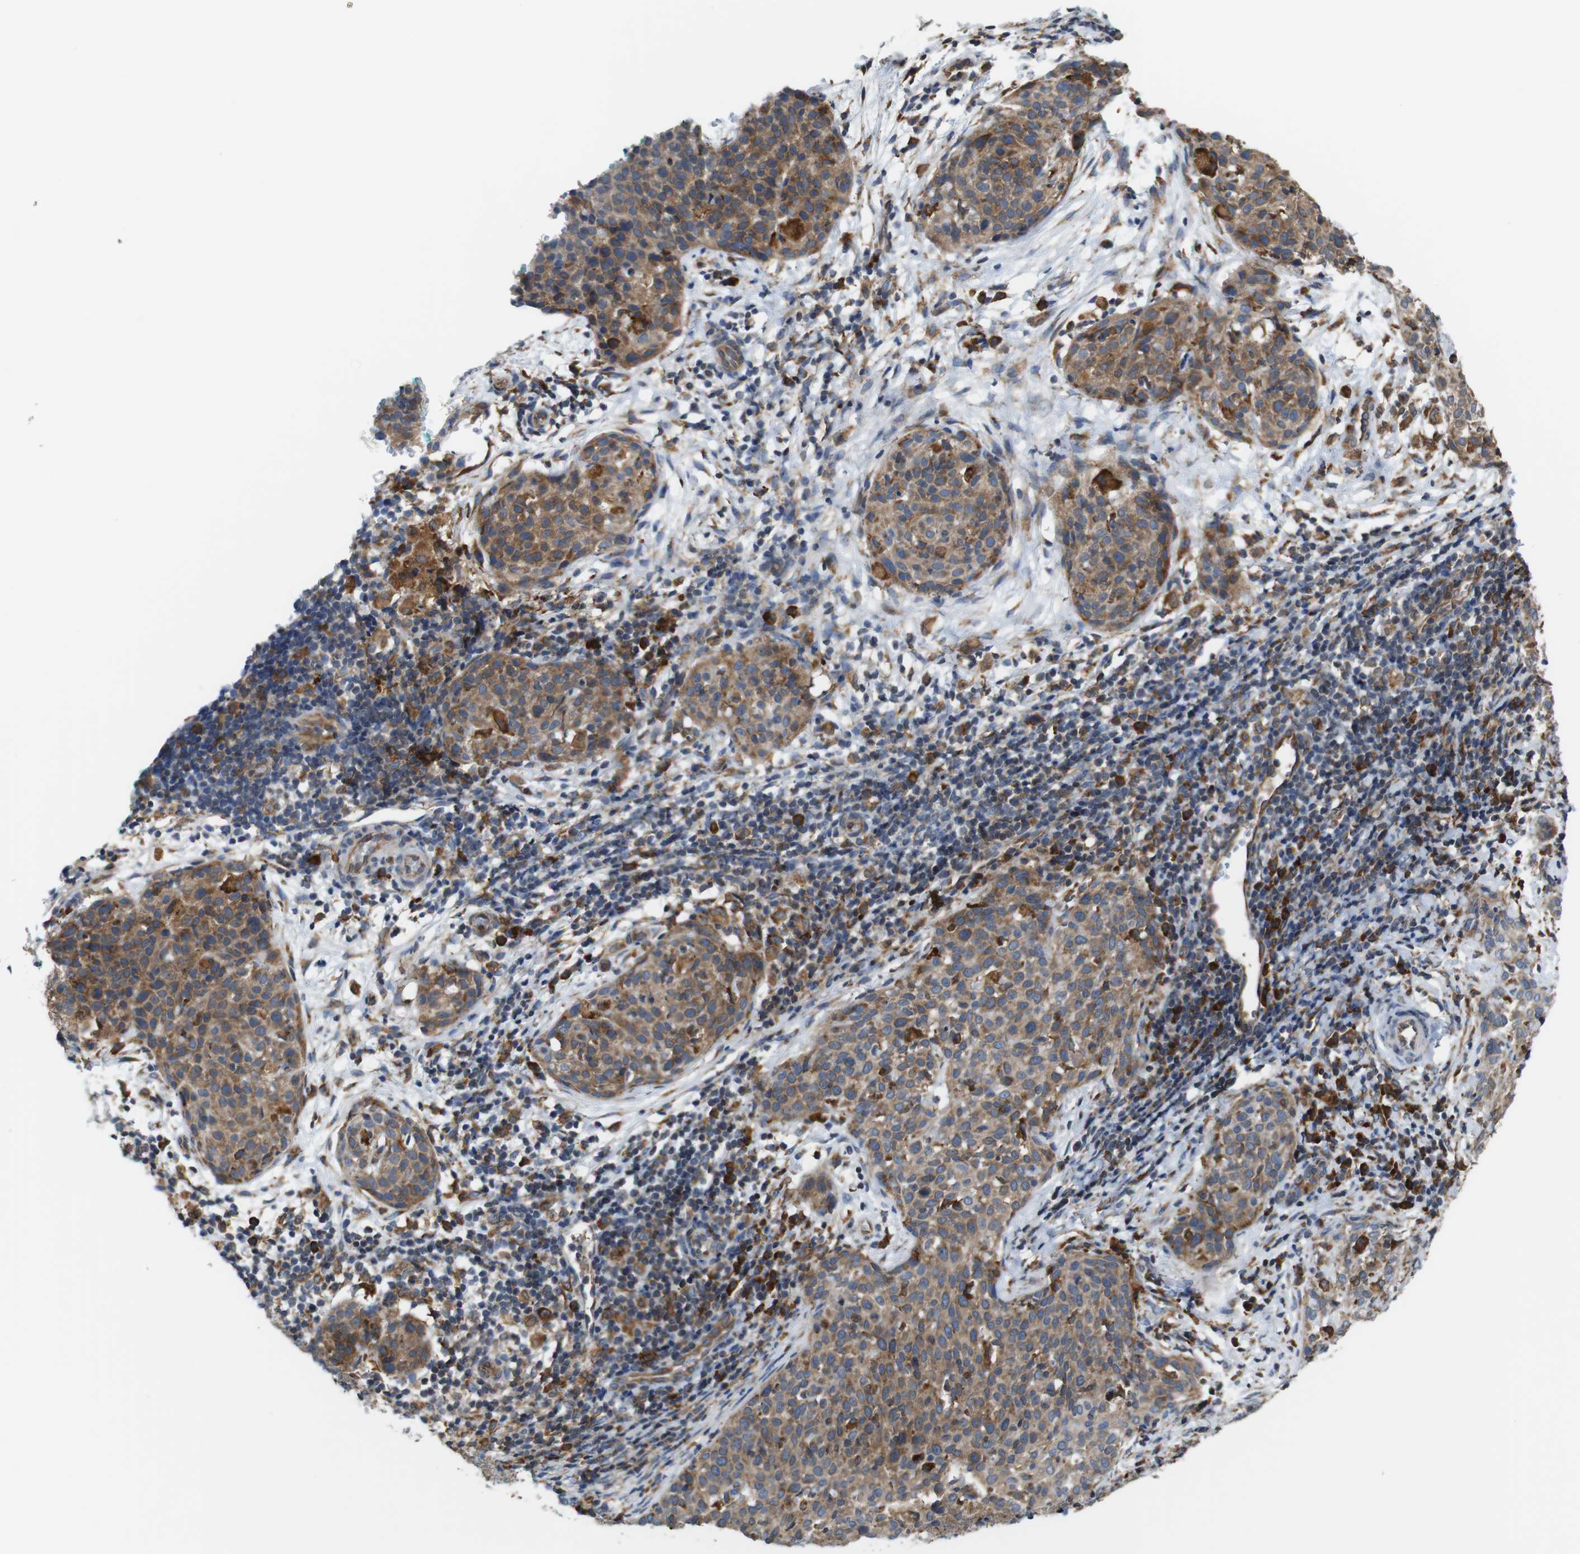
{"staining": {"intensity": "moderate", "quantity": ">75%", "location": "cytoplasmic/membranous"}, "tissue": "cervical cancer", "cell_type": "Tumor cells", "image_type": "cancer", "snomed": [{"axis": "morphology", "description": "Squamous cell carcinoma, NOS"}, {"axis": "topography", "description": "Cervix"}], "caption": "A brown stain highlights moderate cytoplasmic/membranous expression of a protein in cervical cancer (squamous cell carcinoma) tumor cells.", "gene": "UGGT1", "patient": {"sex": "female", "age": 38}}